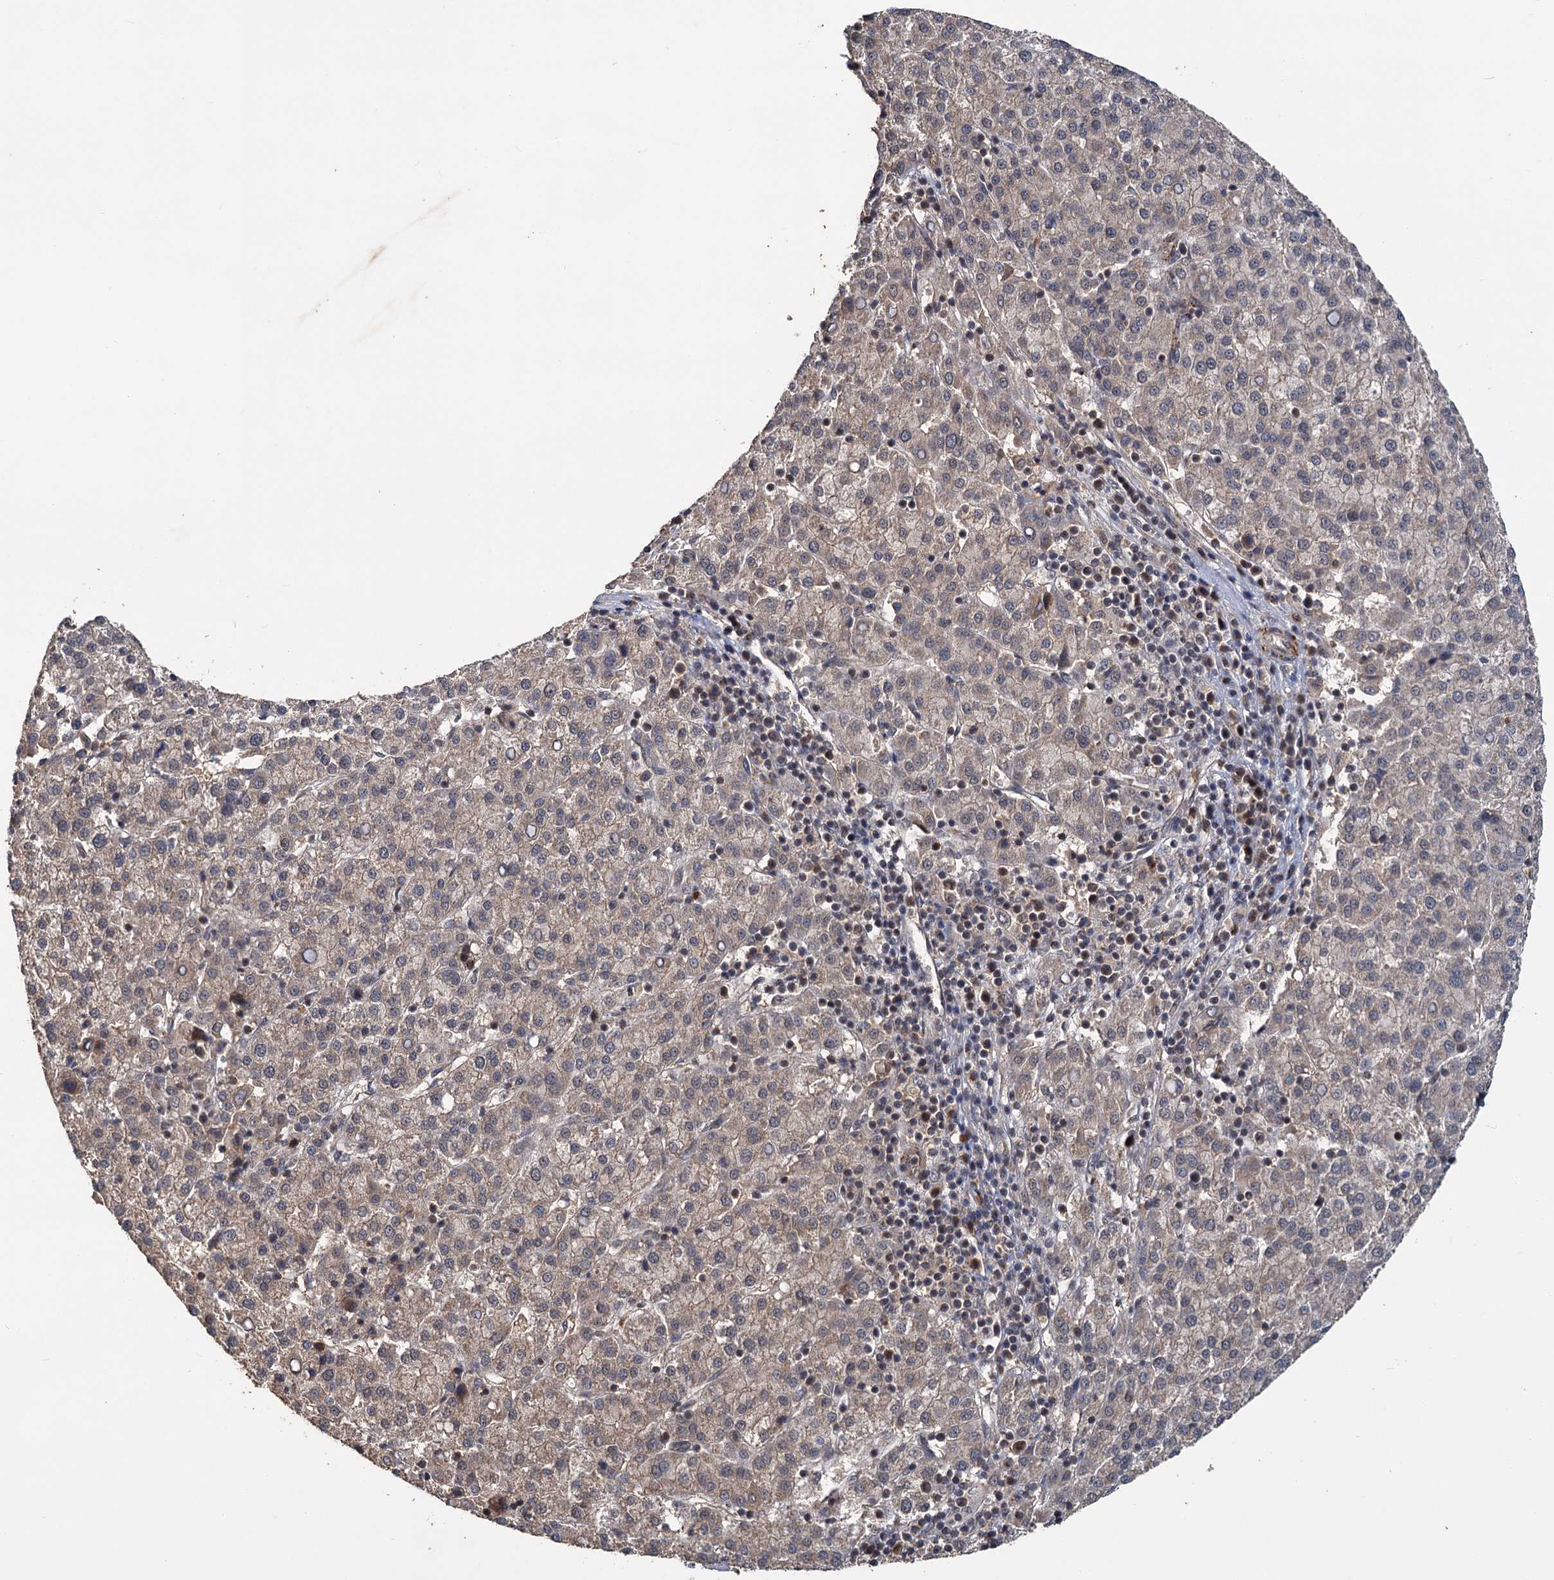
{"staining": {"intensity": "moderate", "quantity": "25%-75%", "location": "cytoplasmic/membranous,nuclear"}, "tissue": "liver cancer", "cell_type": "Tumor cells", "image_type": "cancer", "snomed": [{"axis": "morphology", "description": "Carcinoma, Hepatocellular, NOS"}, {"axis": "topography", "description": "Liver"}], "caption": "Immunohistochemistry micrograph of neoplastic tissue: human liver cancer (hepatocellular carcinoma) stained using immunohistochemistry (IHC) displays medium levels of moderate protein expression localized specifically in the cytoplasmic/membranous and nuclear of tumor cells, appearing as a cytoplasmic/membranous and nuclear brown color.", "gene": "KANSL2", "patient": {"sex": "female", "age": 58}}